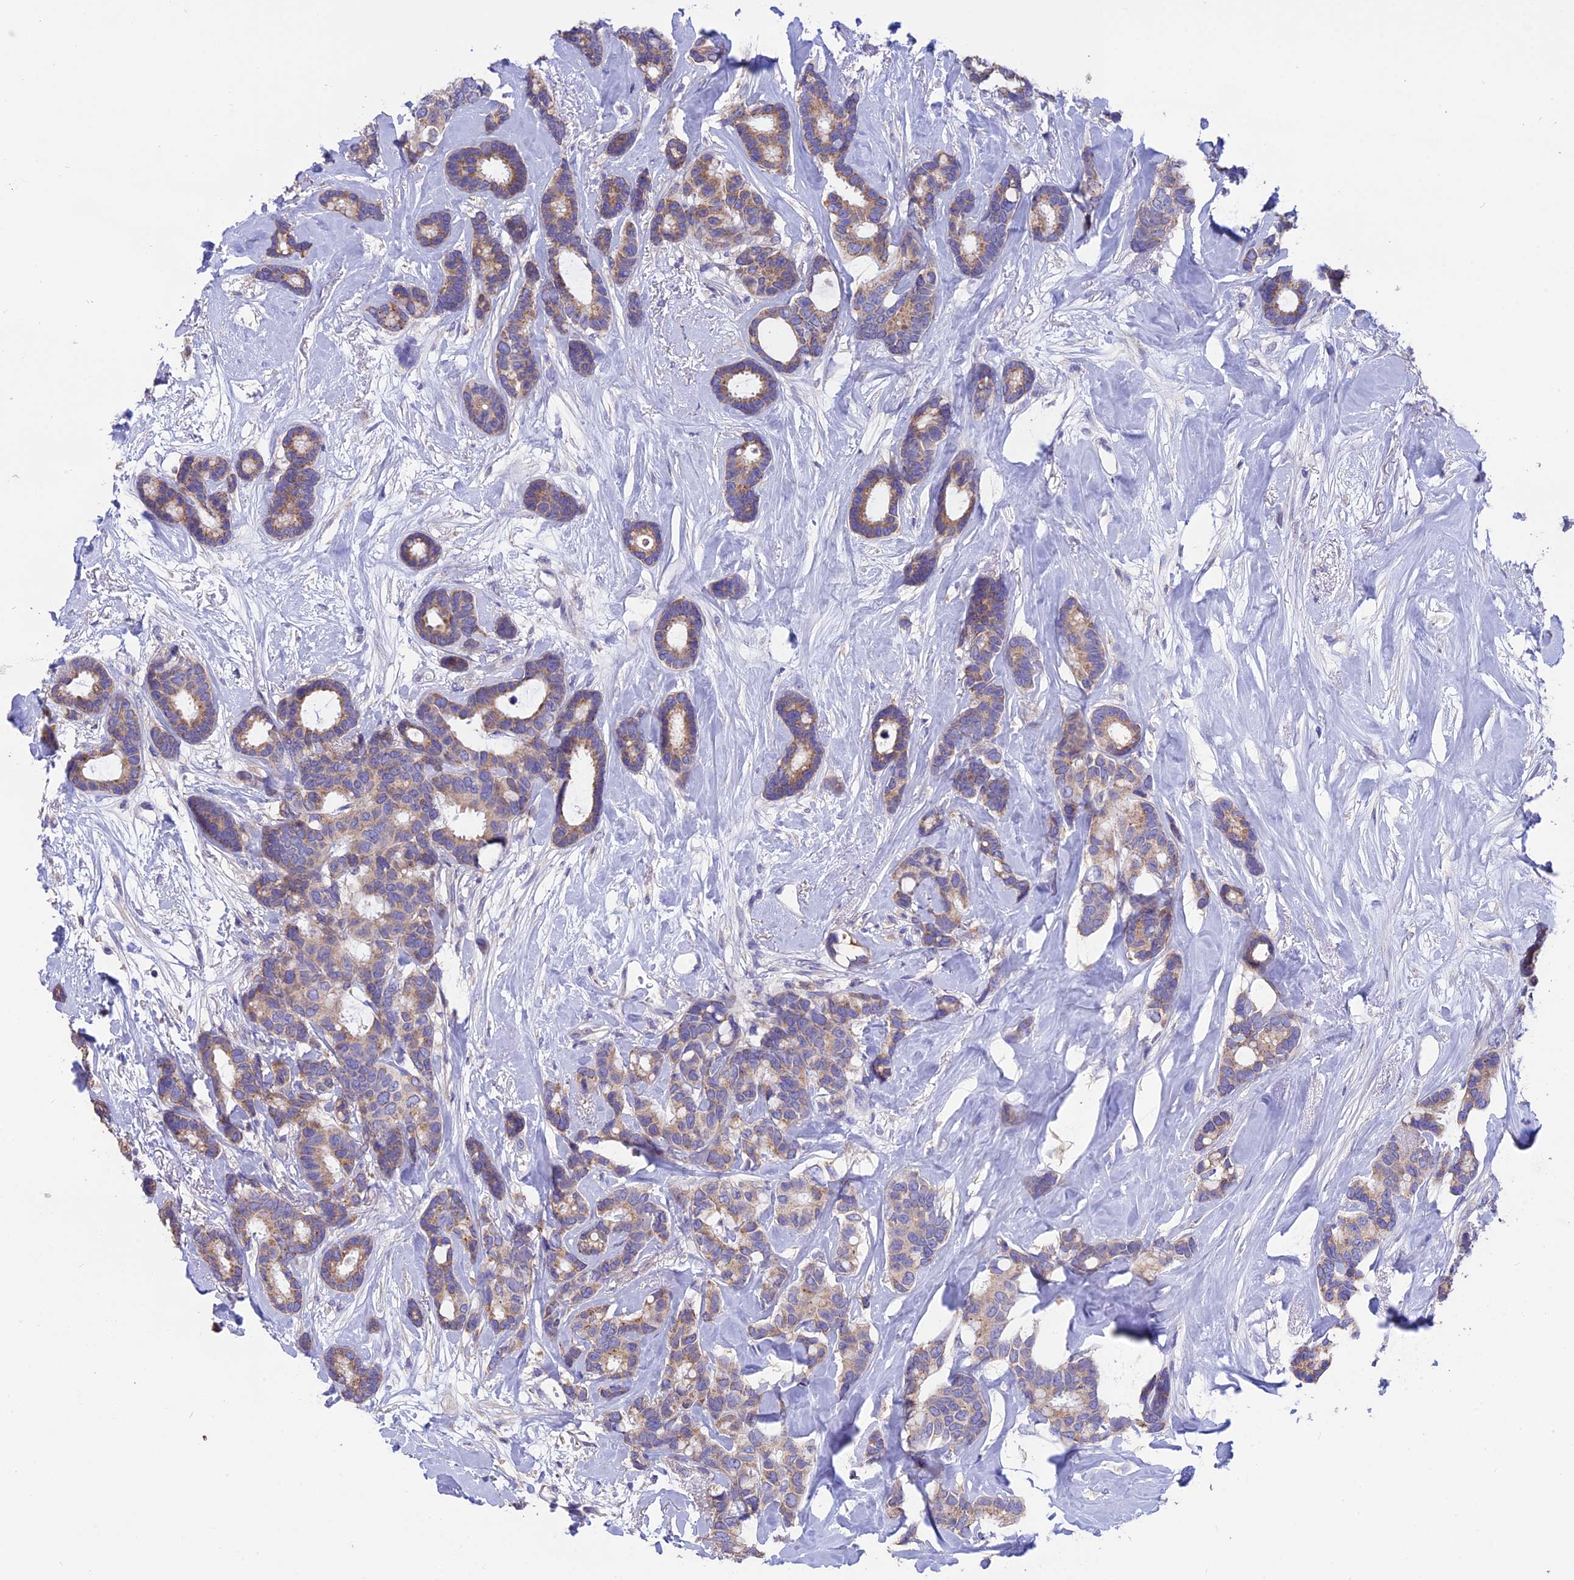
{"staining": {"intensity": "moderate", "quantity": ">75%", "location": "cytoplasmic/membranous"}, "tissue": "breast cancer", "cell_type": "Tumor cells", "image_type": "cancer", "snomed": [{"axis": "morphology", "description": "Duct carcinoma"}, {"axis": "topography", "description": "Breast"}], "caption": "Immunohistochemical staining of breast cancer (intraductal carcinoma) shows moderate cytoplasmic/membranous protein staining in approximately >75% of tumor cells. (Stains: DAB (3,3'-diaminobenzidine) in brown, nuclei in blue, Microscopy: brightfield microscopy at high magnification).", "gene": "CYP2U1", "patient": {"sex": "female", "age": 87}}